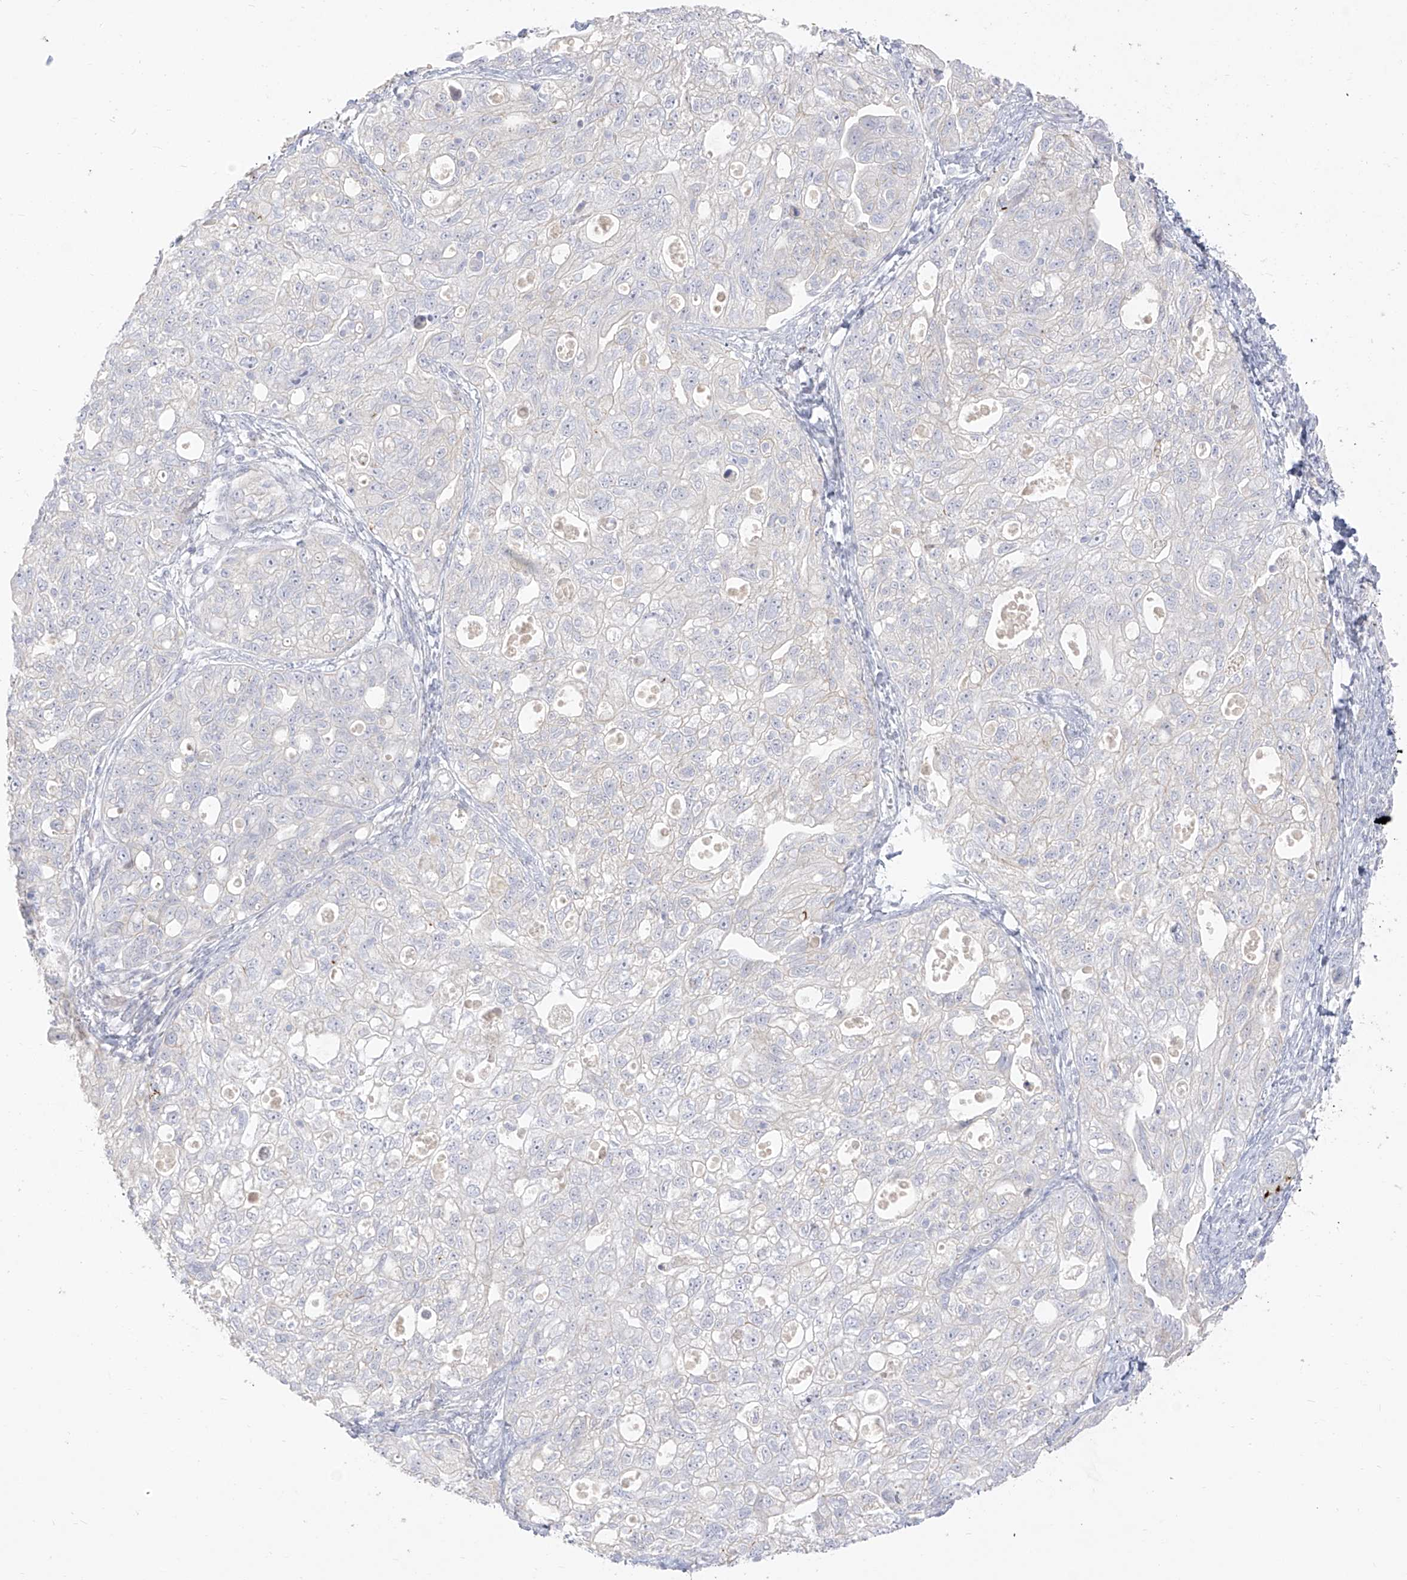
{"staining": {"intensity": "negative", "quantity": "none", "location": "none"}, "tissue": "ovarian cancer", "cell_type": "Tumor cells", "image_type": "cancer", "snomed": [{"axis": "morphology", "description": "Carcinoma, NOS"}, {"axis": "morphology", "description": "Cystadenocarcinoma, serous, NOS"}, {"axis": "topography", "description": "Ovary"}], "caption": "DAB immunohistochemical staining of human ovarian cancer reveals no significant staining in tumor cells.", "gene": "ARHGEF40", "patient": {"sex": "female", "age": 69}}